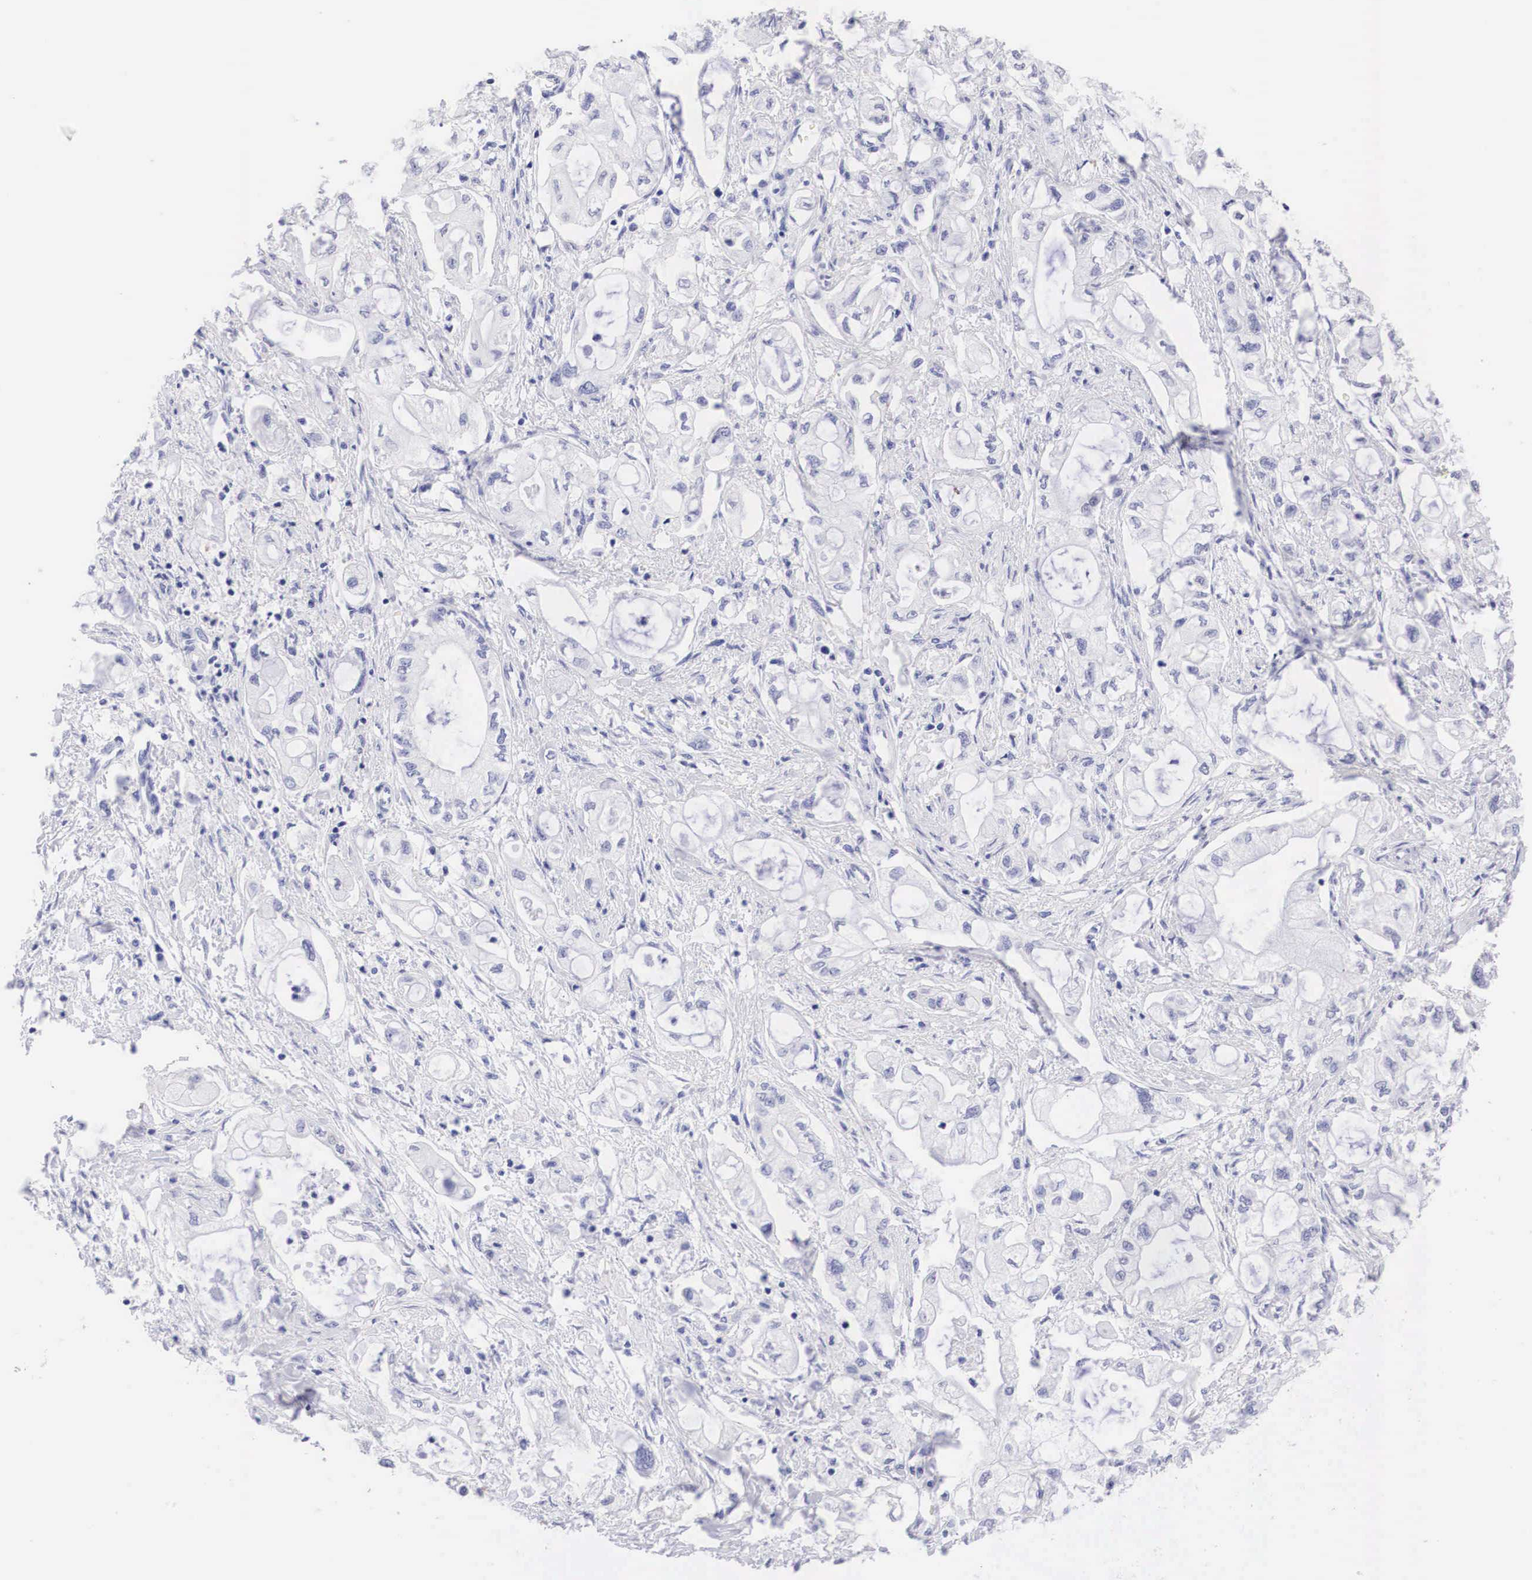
{"staining": {"intensity": "negative", "quantity": "none", "location": "none"}, "tissue": "pancreatic cancer", "cell_type": "Tumor cells", "image_type": "cancer", "snomed": [{"axis": "morphology", "description": "Adenocarcinoma, NOS"}, {"axis": "topography", "description": "Pancreas"}], "caption": "Immunohistochemical staining of human pancreatic cancer (adenocarcinoma) demonstrates no significant positivity in tumor cells.", "gene": "TYR", "patient": {"sex": "male", "age": 79}}